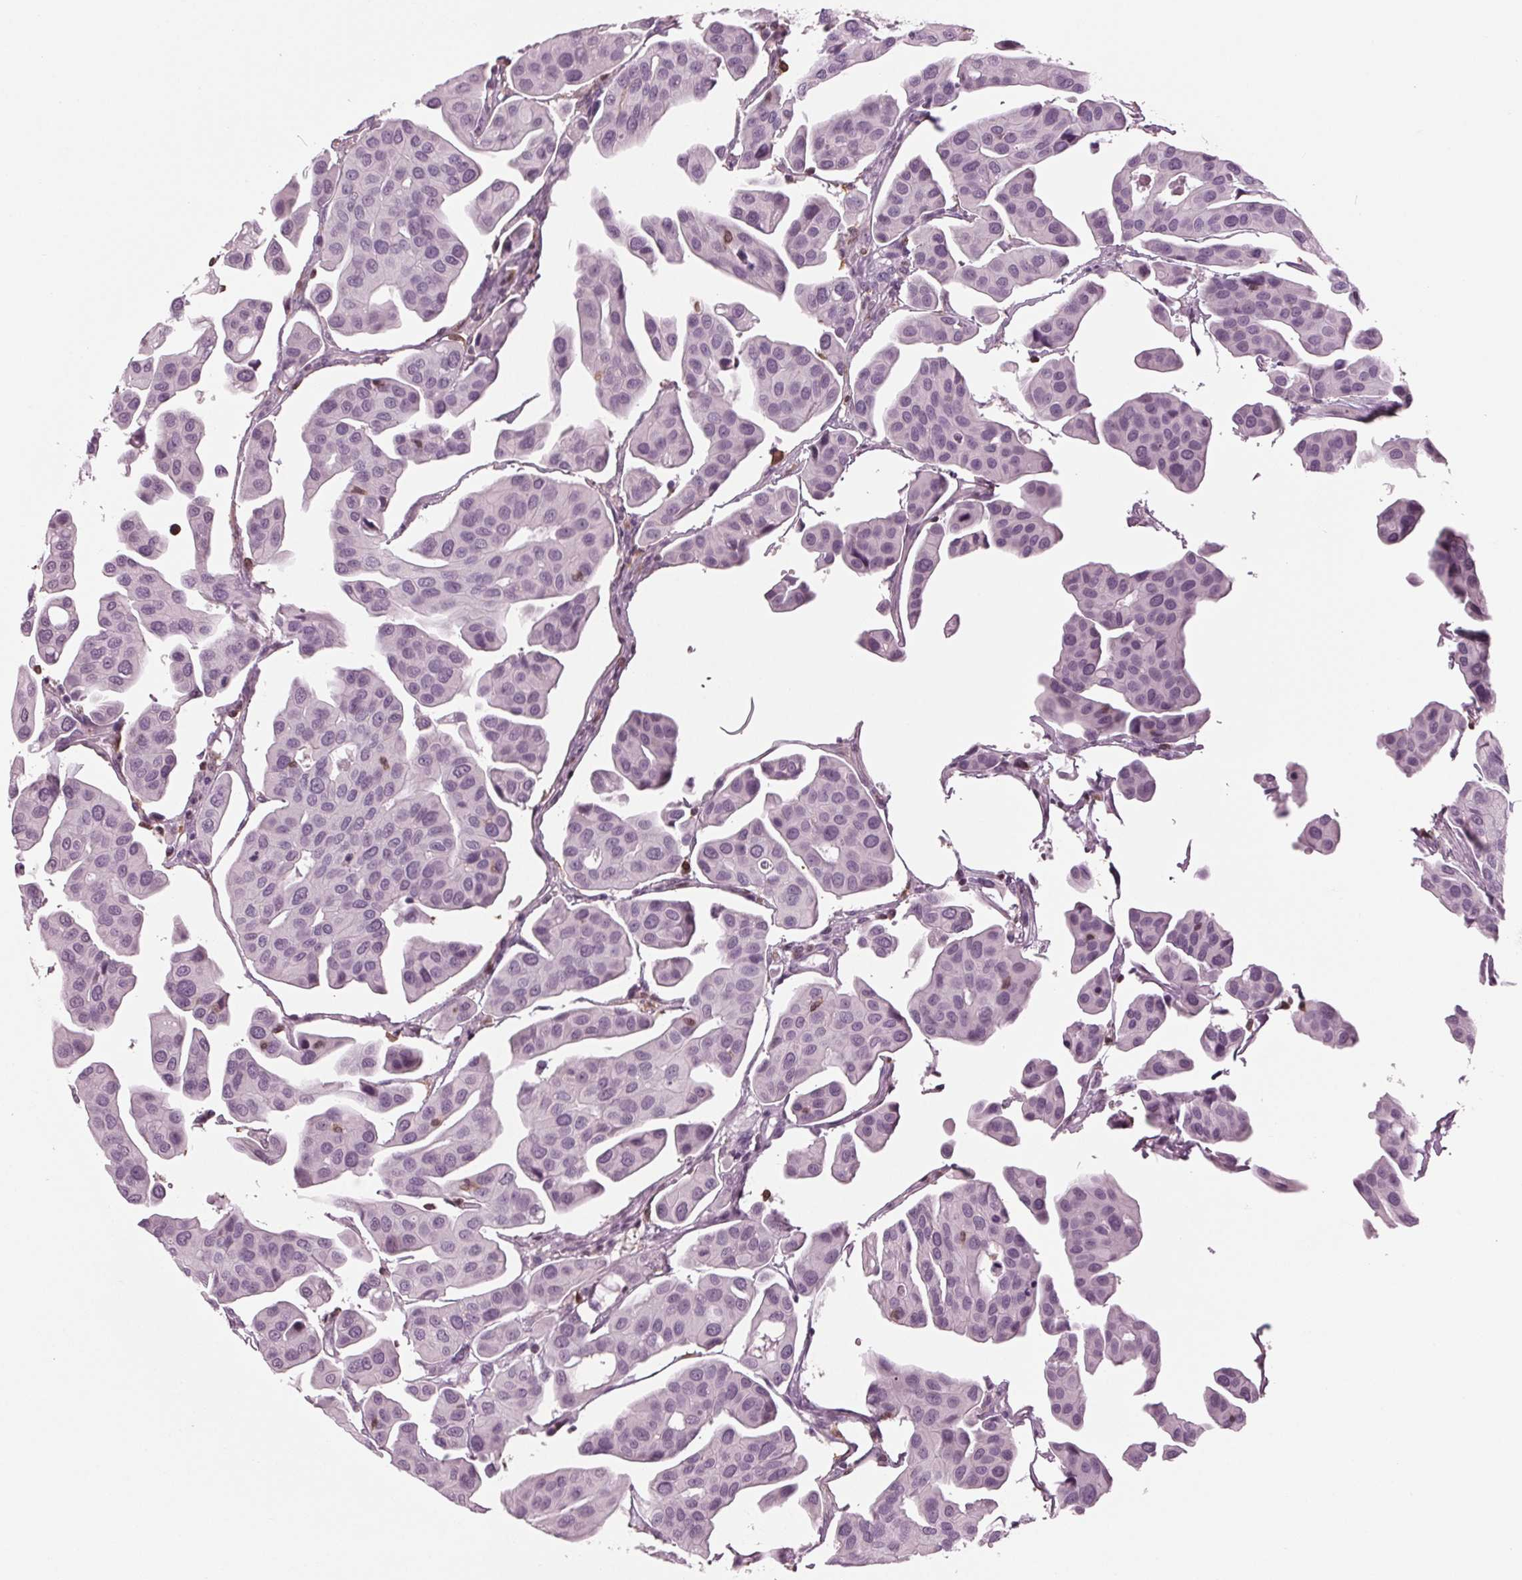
{"staining": {"intensity": "negative", "quantity": "none", "location": "none"}, "tissue": "renal cancer", "cell_type": "Tumor cells", "image_type": "cancer", "snomed": [{"axis": "morphology", "description": "Adenocarcinoma, NOS"}, {"axis": "topography", "description": "Urinary bladder"}], "caption": "An immunohistochemistry (IHC) image of renal cancer (adenocarcinoma) is shown. There is no staining in tumor cells of renal cancer (adenocarcinoma). Nuclei are stained in blue.", "gene": "BTLA", "patient": {"sex": "male", "age": 61}}